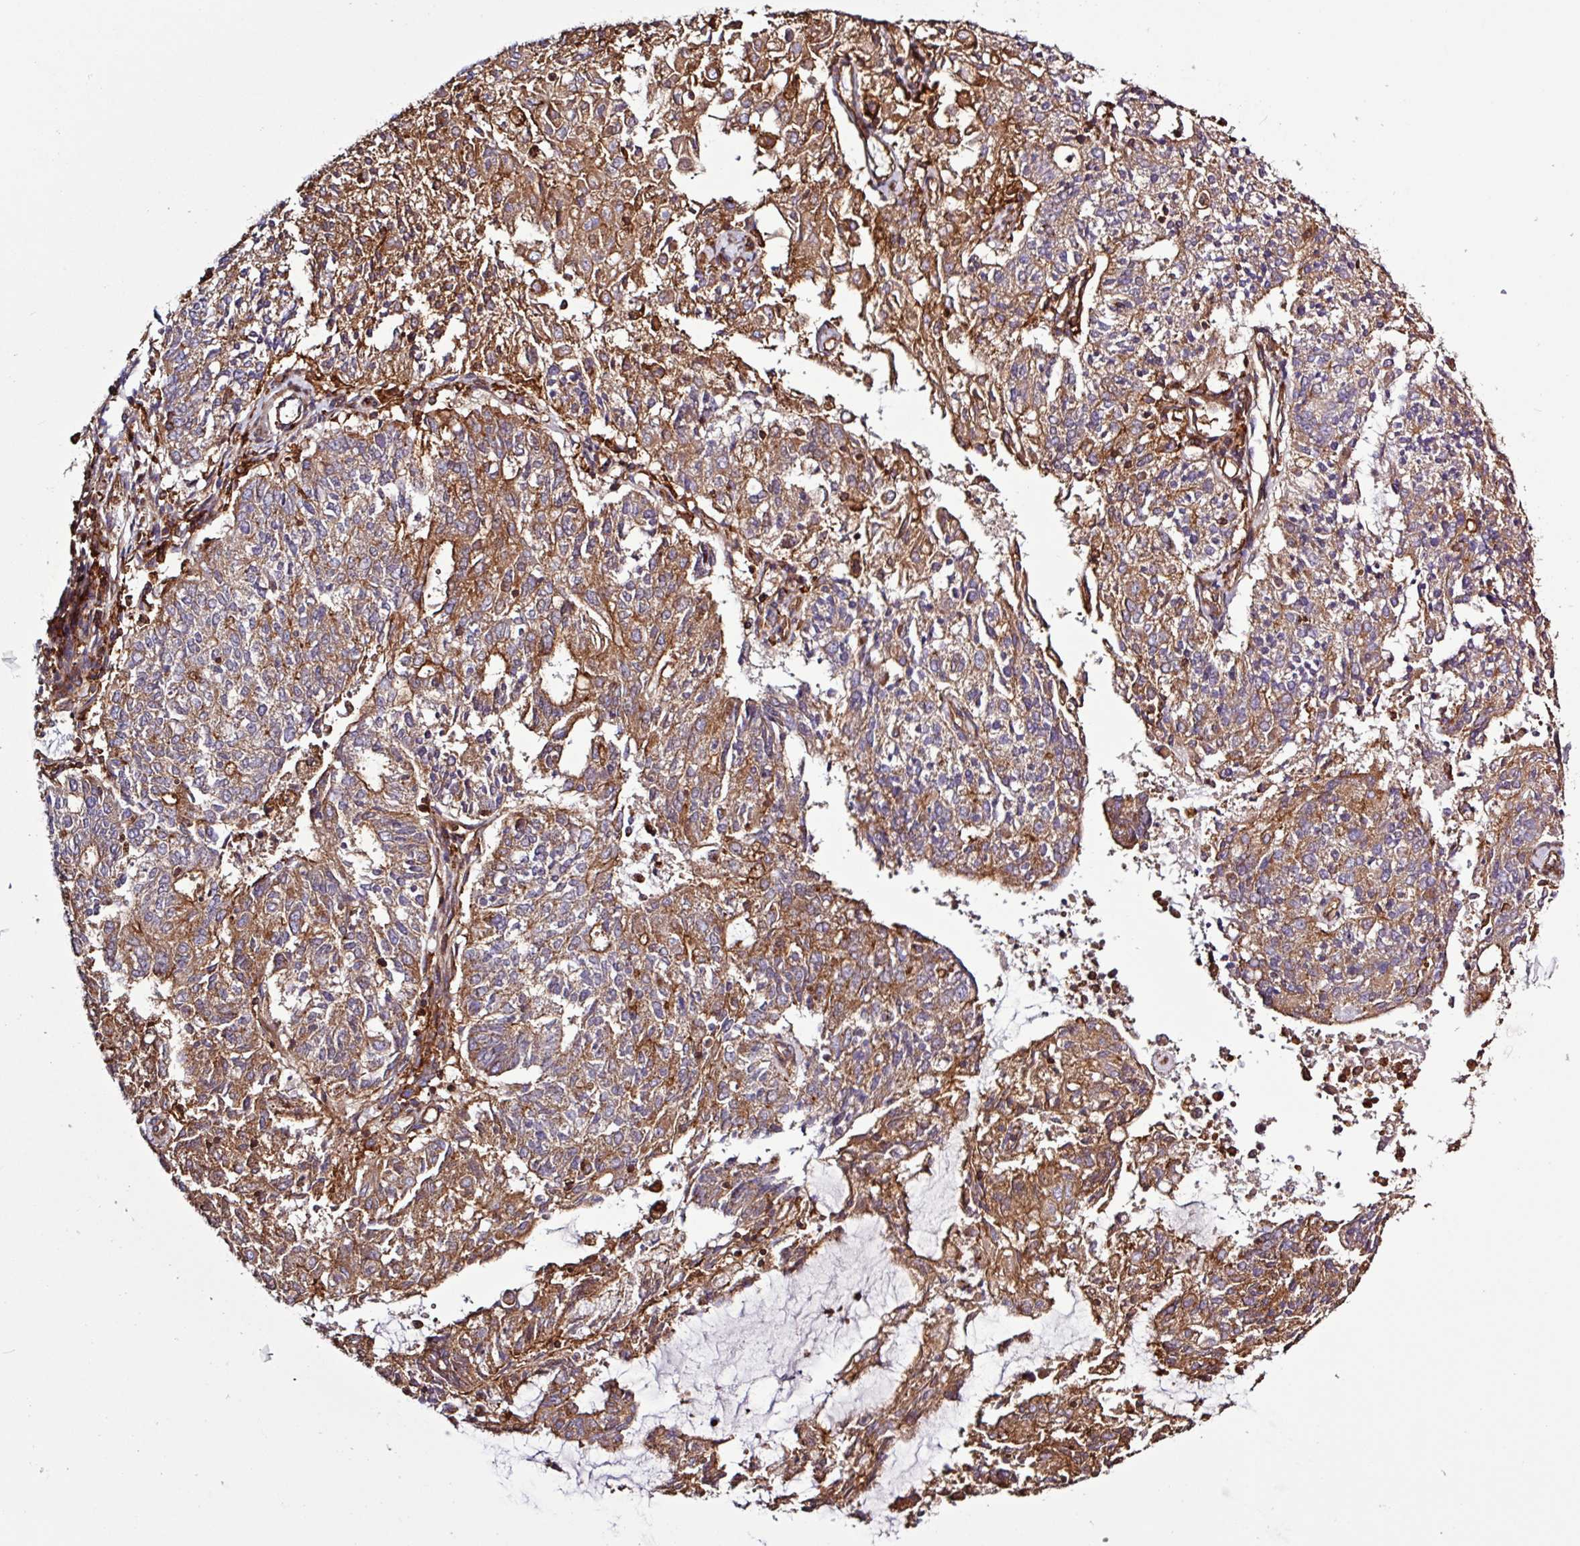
{"staining": {"intensity": "moderate", "quantity": ">75%", "location": "cytoplasmic/membranous"}, "tissue": "endometrial cancer", "cell_type": "Tumor cells", "image_type": "cancer", "snomed": [{"axis": "morphology", "description": "Adenocarcinoma, NOS"}, {"axis": "topography", "description": "Endometrium"}], "caption": "The immunohistochemical stain highlights moderate cytoplasmic/membranous positivity in tumor cells of endometrial adenocarcinoma tissue.", "gene": "ACTR3", "patient": {"sex": "female", "age": 82}}